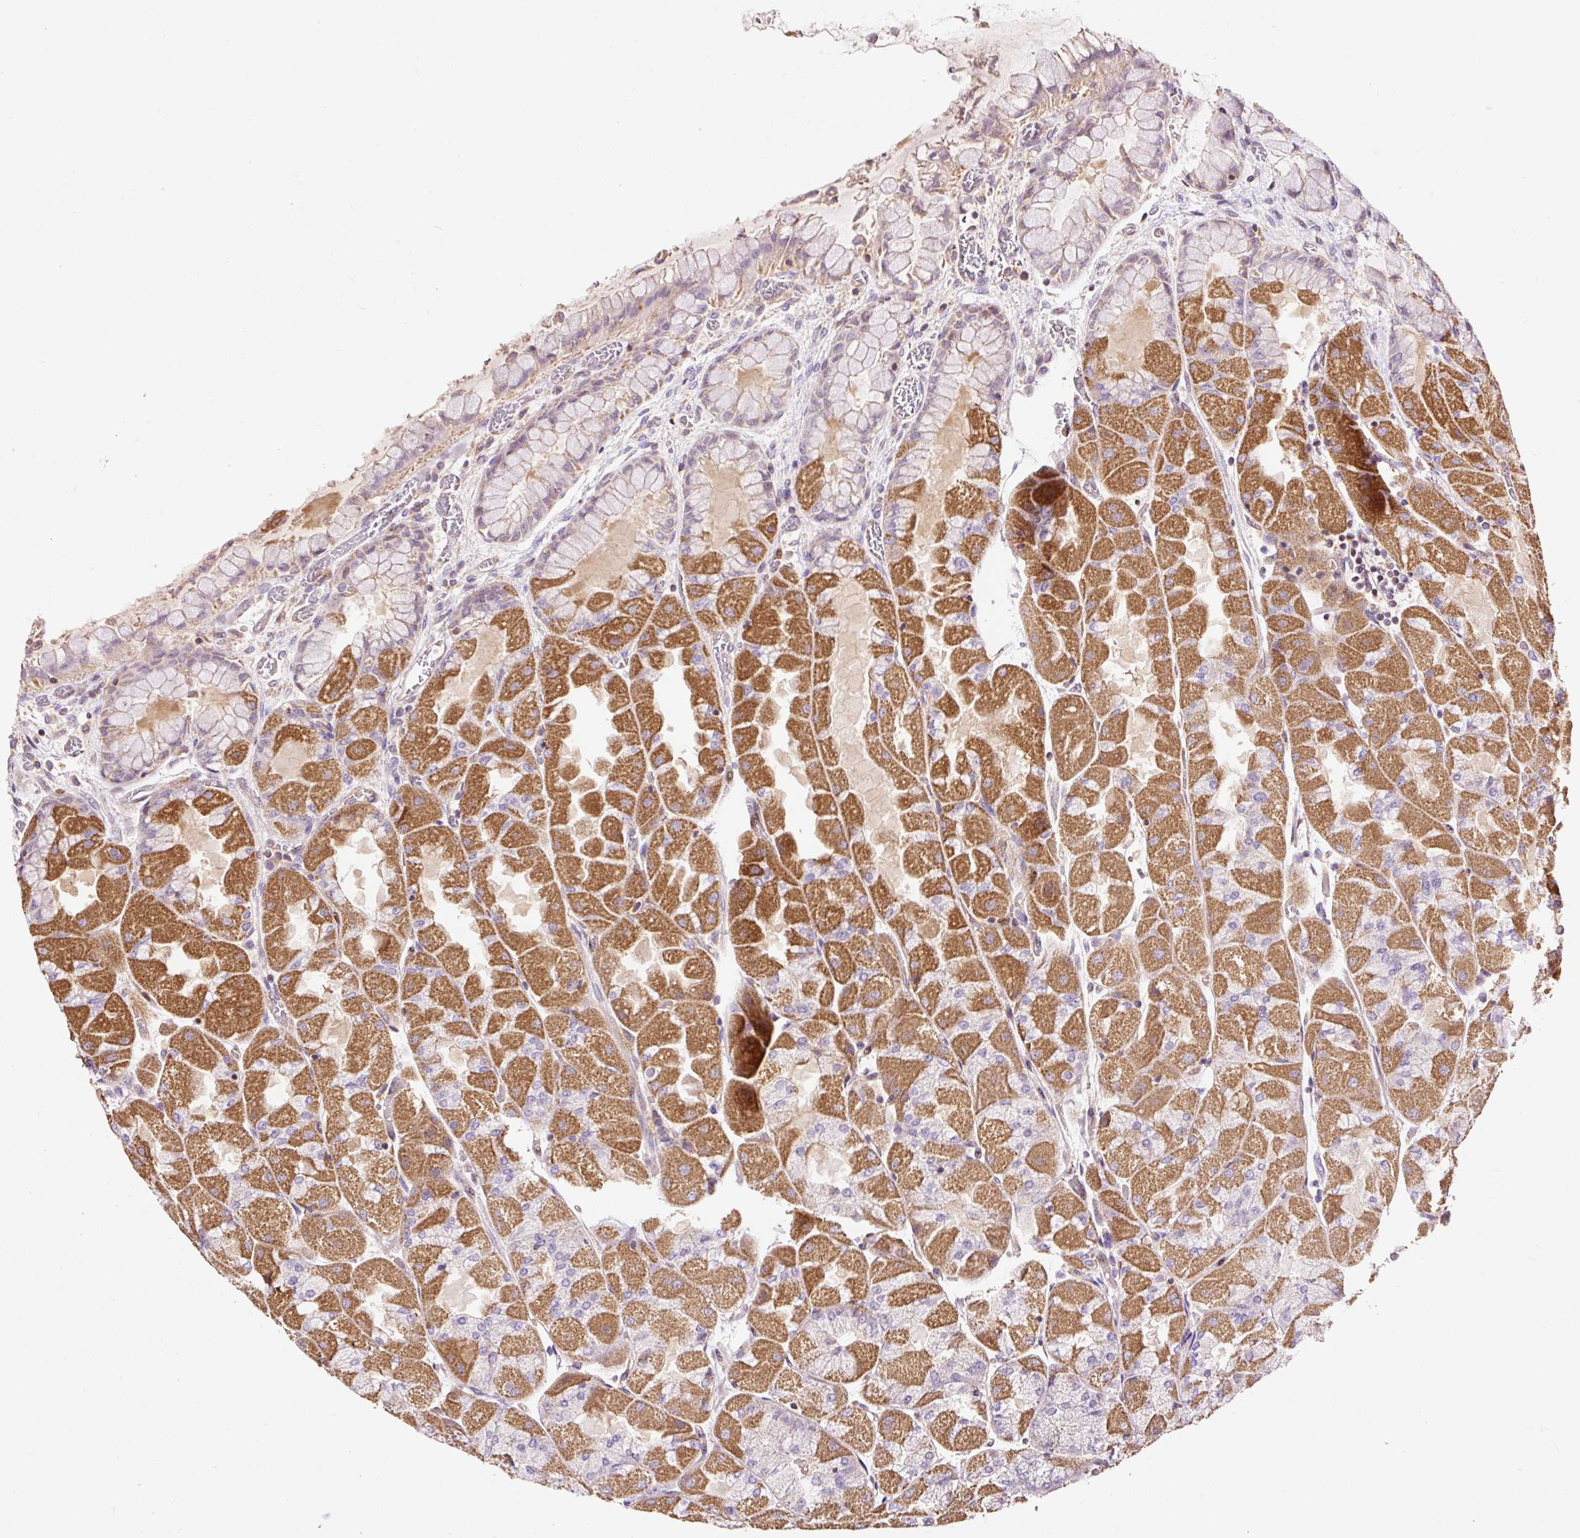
{"staining": {"intensity": "strong", "quantity": "25%-75%", "location": "cytoplasmic/membranous"}, "tissue": "stomach", "cell_type": "Glandular cells", "image_type": "normal", "snomed": [{"axis": "morphology", "description": "Normal tissue, NOS"}, {"axis": "topography", "description": "Stomach"}], "caption": "The image demonstrates immunohistochemical staining of normal stomach. There is strong cytoplasmic/membranous expression is identified in approximately 25%-75% of glandular cells.", "gene": "BOLA3", "patient": {"sex": "female", "age": 61}}